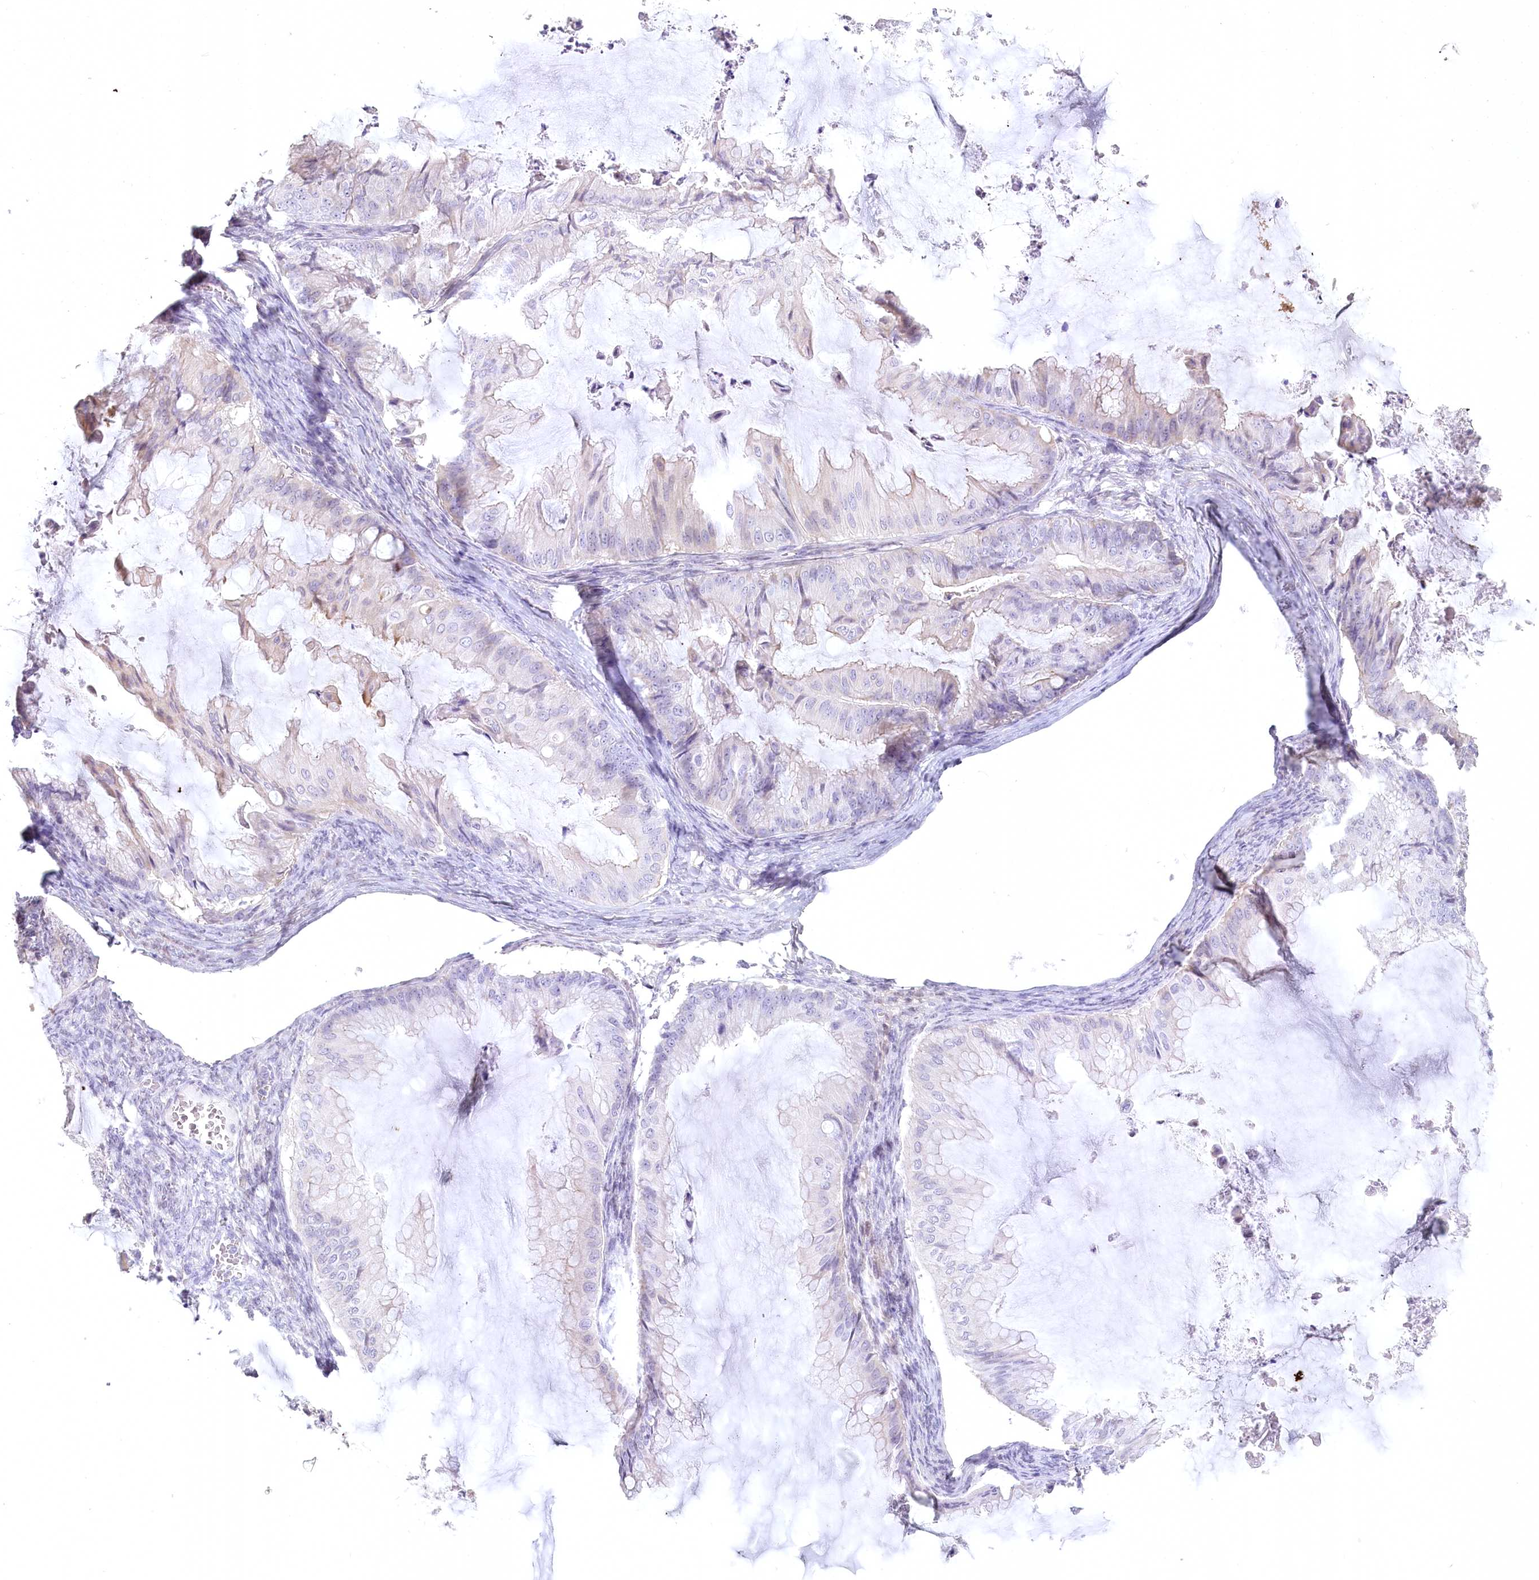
{"staining": {"intensity": "weak", "quantity": "<25%", "location": "cytoplasmic/membranous"}, "tissue": "ovarian cancer", "cell_type": "Tumor cells", "image_type": "cancer", "snomed": [{"axis": "morphology", "description": "Cystadenocarcinoma, mucinous, NOS"}, {"axis": "topography", "description": "Ovary"}], "caption": "High magnification brightfield microscopy of mucinous cystadenocarcinoma (ovarian) stained with DAB (3,3'-diaminobenzidine) (brown) and counterstained with hematoxylin (blue): tumor cells show no significant expression. The staining was performed using DAB (3,3'-diaminobenzidine) to visualize the protein expression in brown, while the nuclei were stained in blue with hematoxylin (Magnification: 20x).", "gene": "USP11", "patient": {"sex": "female", "age": 71}}